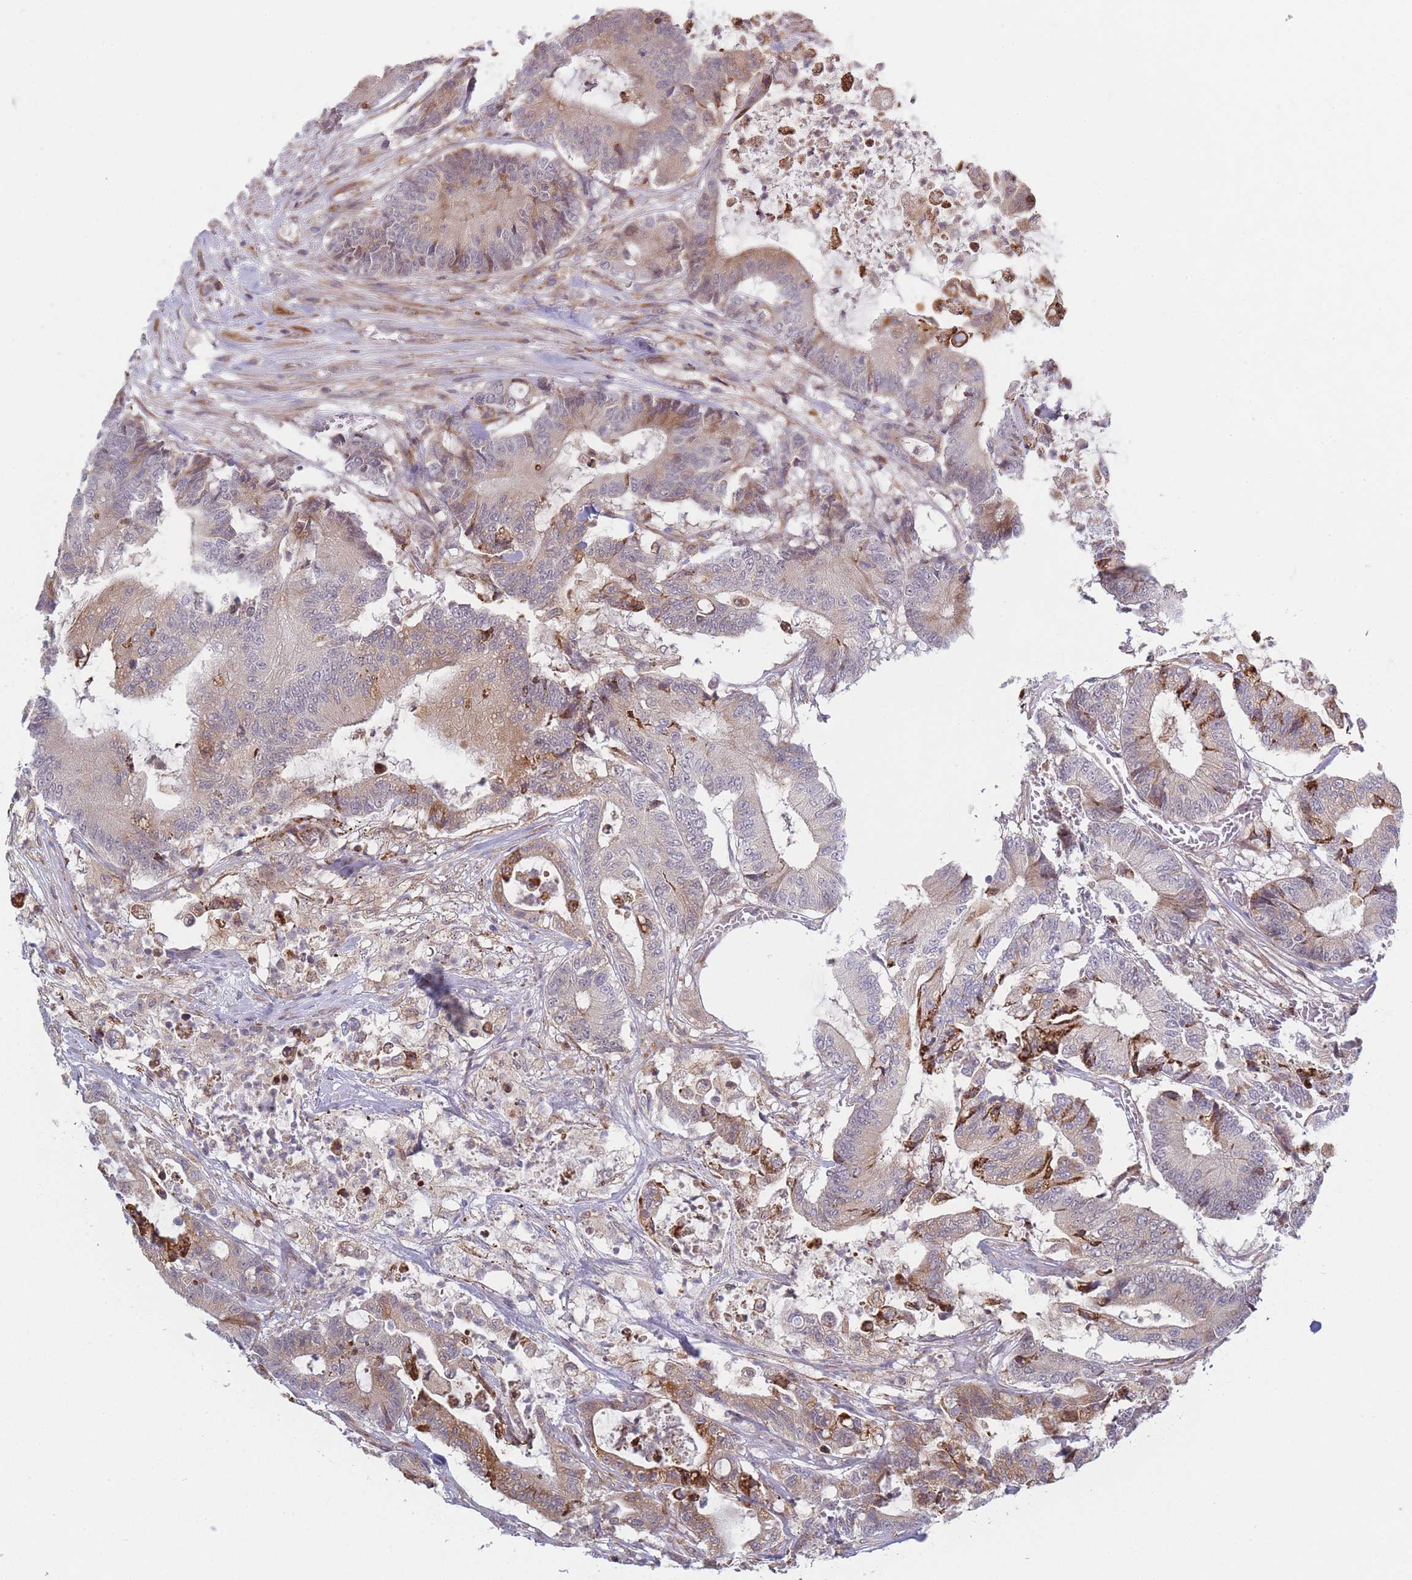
{"staining": {"intensity": "moderate", "quantity": "25%-75%", "location": "cytoplasmic/membranous"}, "tissue": "colorectal cancer", "cell_type": "Tumor cells", "image_type": "cancer", "snomed": [{"axis": "morphology", "description": "Adenocarcinoma, NOS"}, {"axis": "topography", "description": "Colon"}], "caption": "The histopathology image reveals immunohistochemical staining of colorectal adenocarcinoma. There is moderate cytoplasmic/membranous expression is seen in approximately 25%-75% of tumor cells. The staining was performed using DAB (3,3'-diaminobenzidine) to visualize the protein expression in brown, while the nuclei were stained in blue with hematoxylin (Magnification: 20x).", "gene": "TRIM26", "patient": {"sex": "female", "age": 84}}